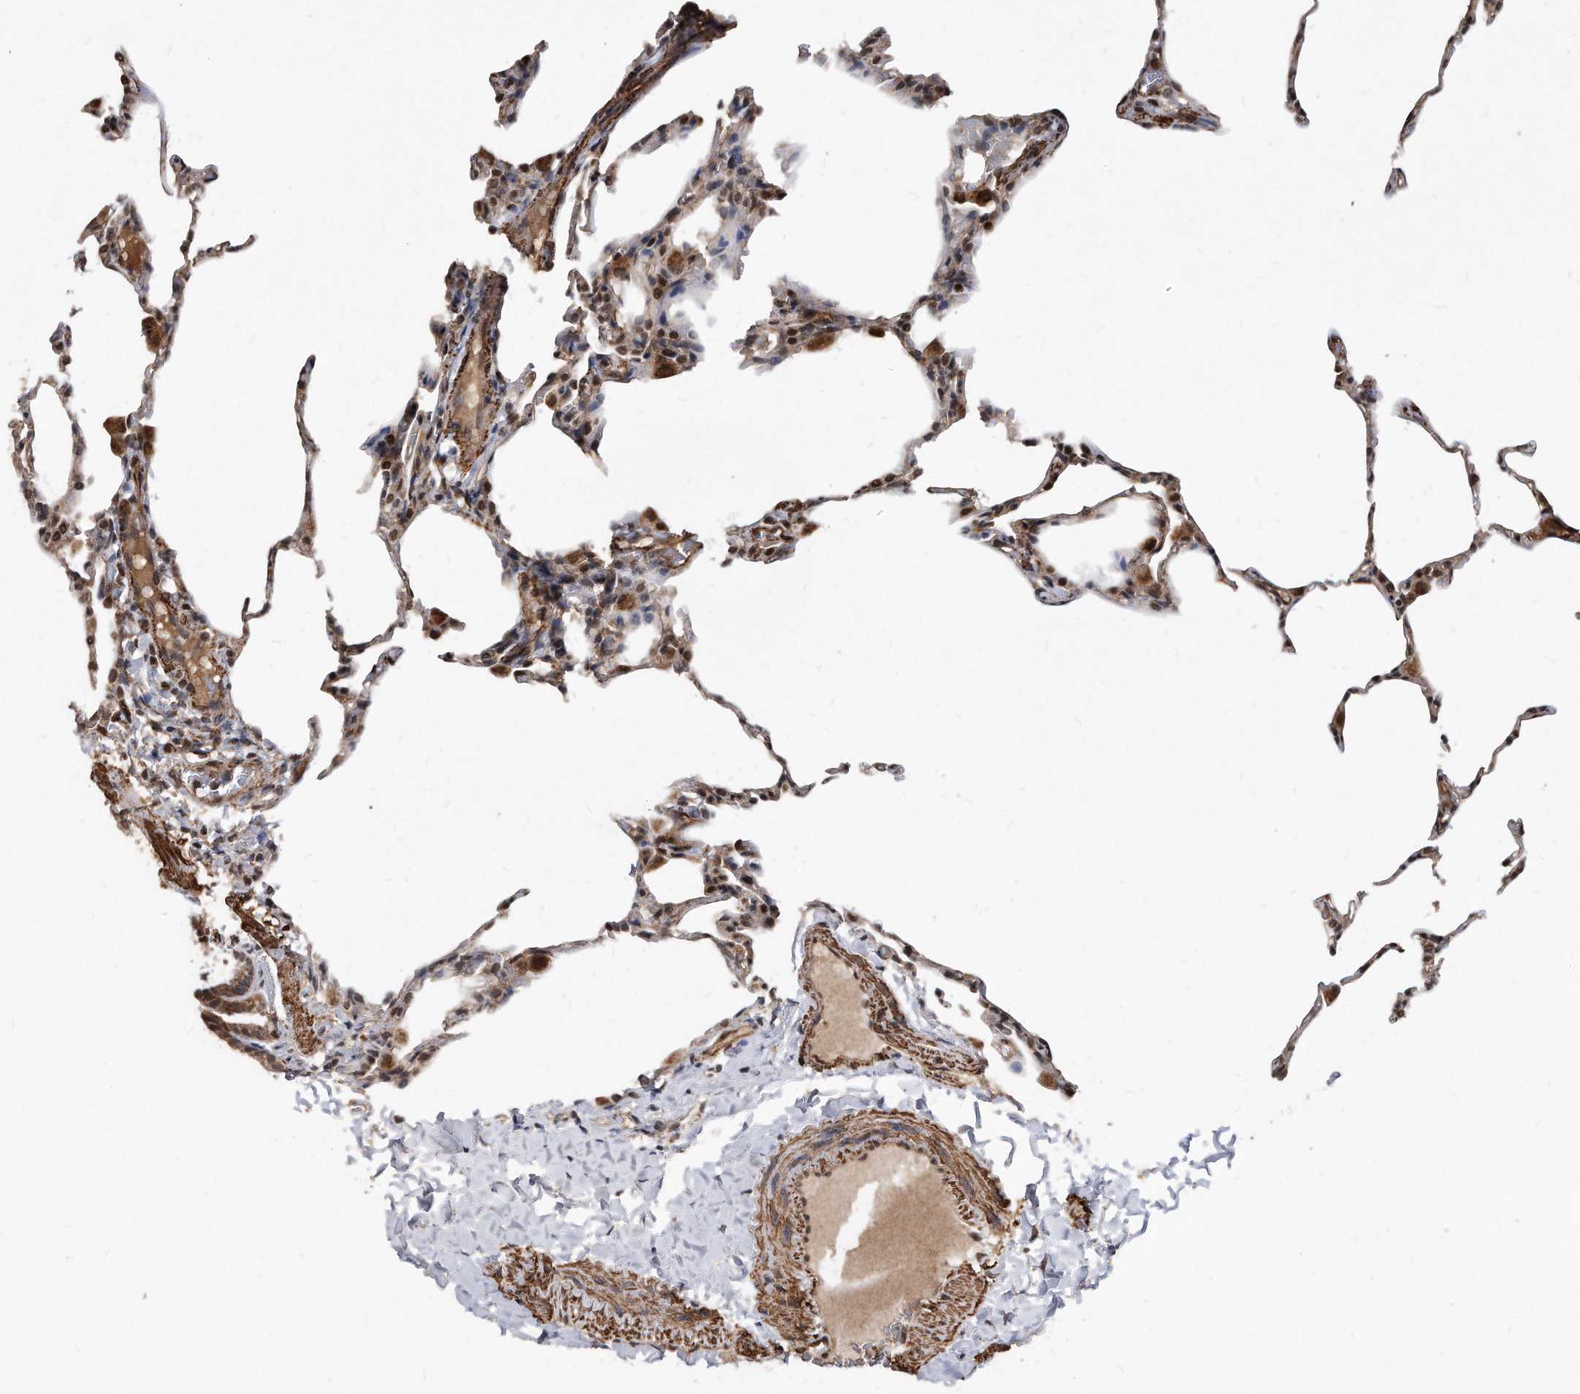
{"staining": {"intensity": "moderate", "quantity": "<25%", "location": "cytoplasmic/membranous,nuclear"}, "tissue": "lung", "cell_type": "Alveolar cells", "image_type": "normal", "snomed": [{"axis": "morphology", "description": "Normal tissue, NOS"}, {"axis": "topography", "description": "Lung"}], "caption": "Protein staining demonstrates moderate cytoplasmic/membranous,nuclear staining in about <25% of alveolar cells in unremarkable lung.", "gene": "DUSP22", "patient": {"sex": "male", "age": 20}}